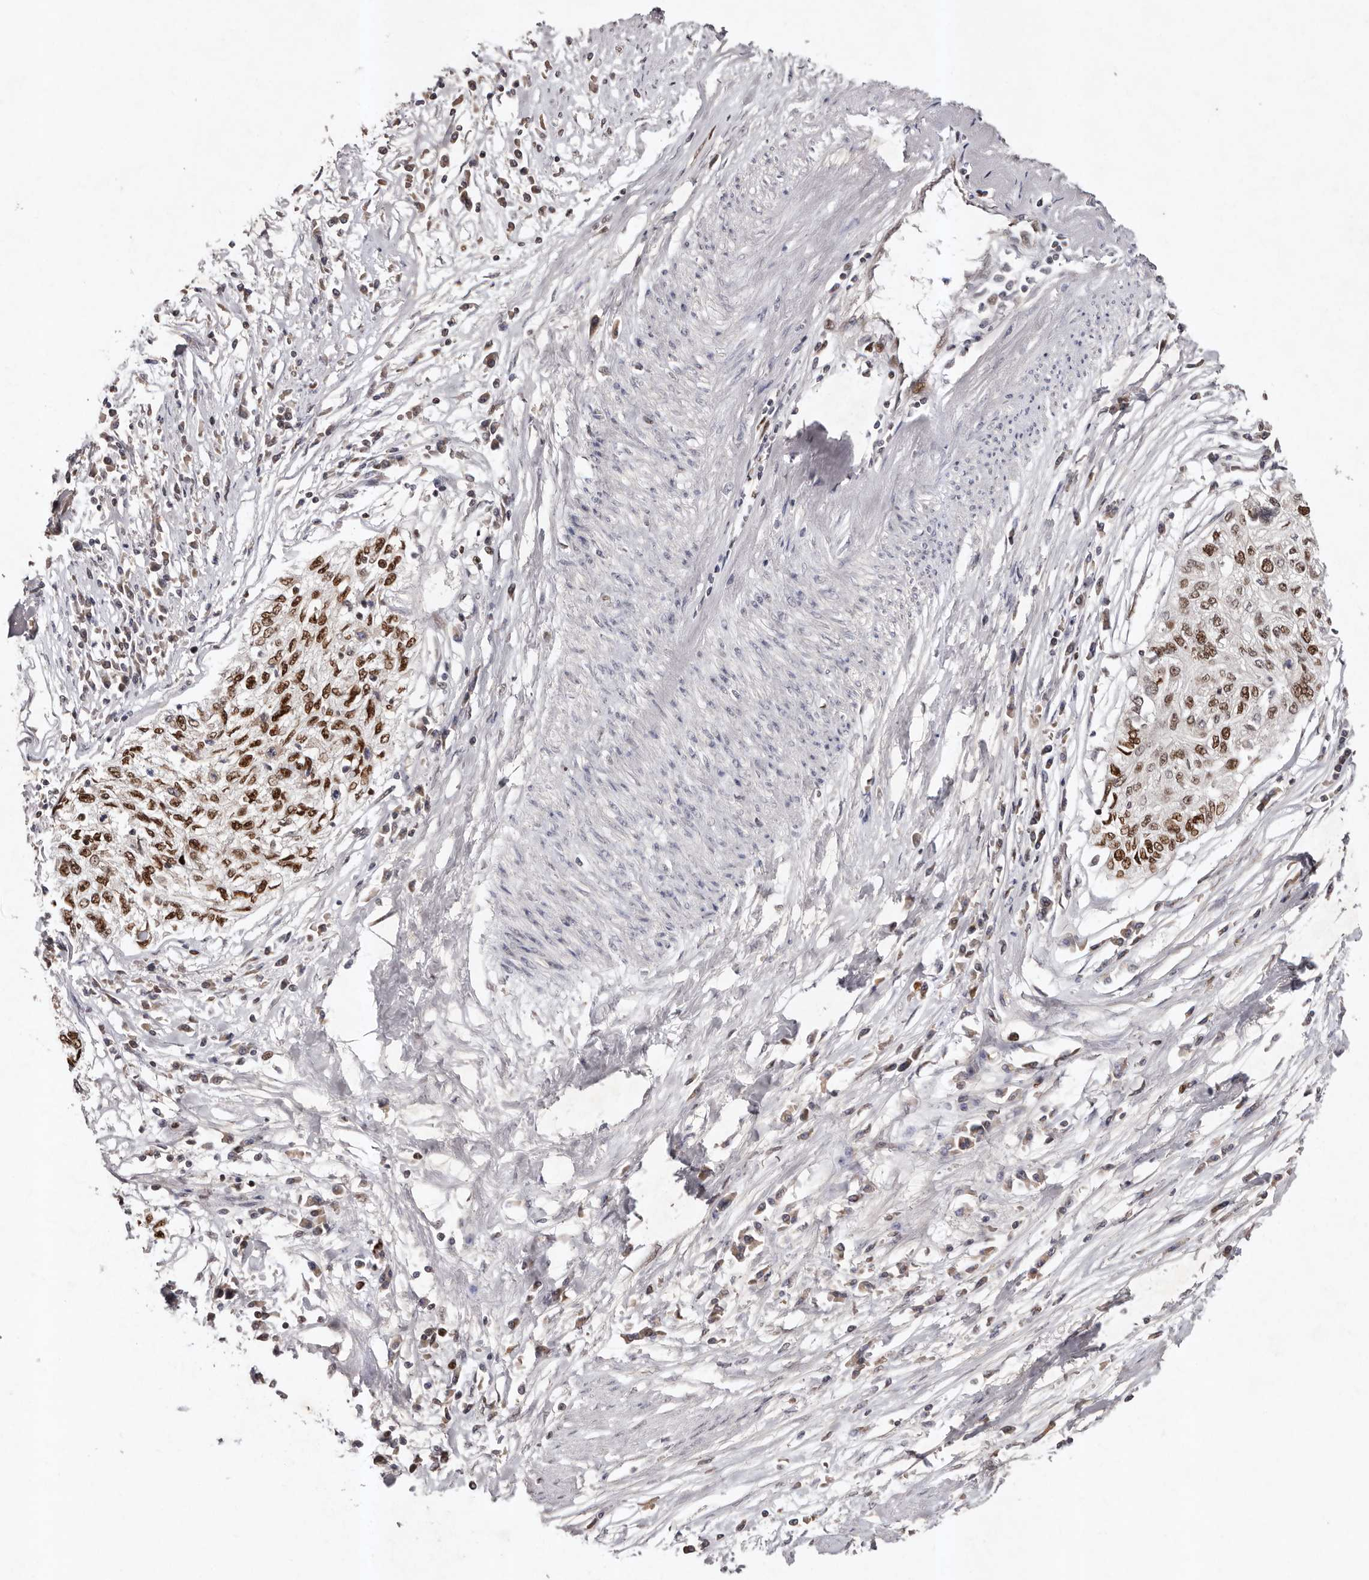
{"staining": {"intensity": "strong", "quantity": ">75%", "location": "nuclear"}, "tissue": "cervical cancer", "cell_type": "Tumor cells", "image_type": "cancer", "snomed": [{"axis": "morphology", "description": "Squamous cell carcinoma, NOS"}, {"axis": "topography", "description": "Cervix"}], "caption": "Squamous cell carcinoma (cervical) stained for a protein (brown) displays strong nuclear positive positivity in approximately >75% of tumor cells.", "gene": "KLF7", "patient": {"sex": "female", "age": 57}}